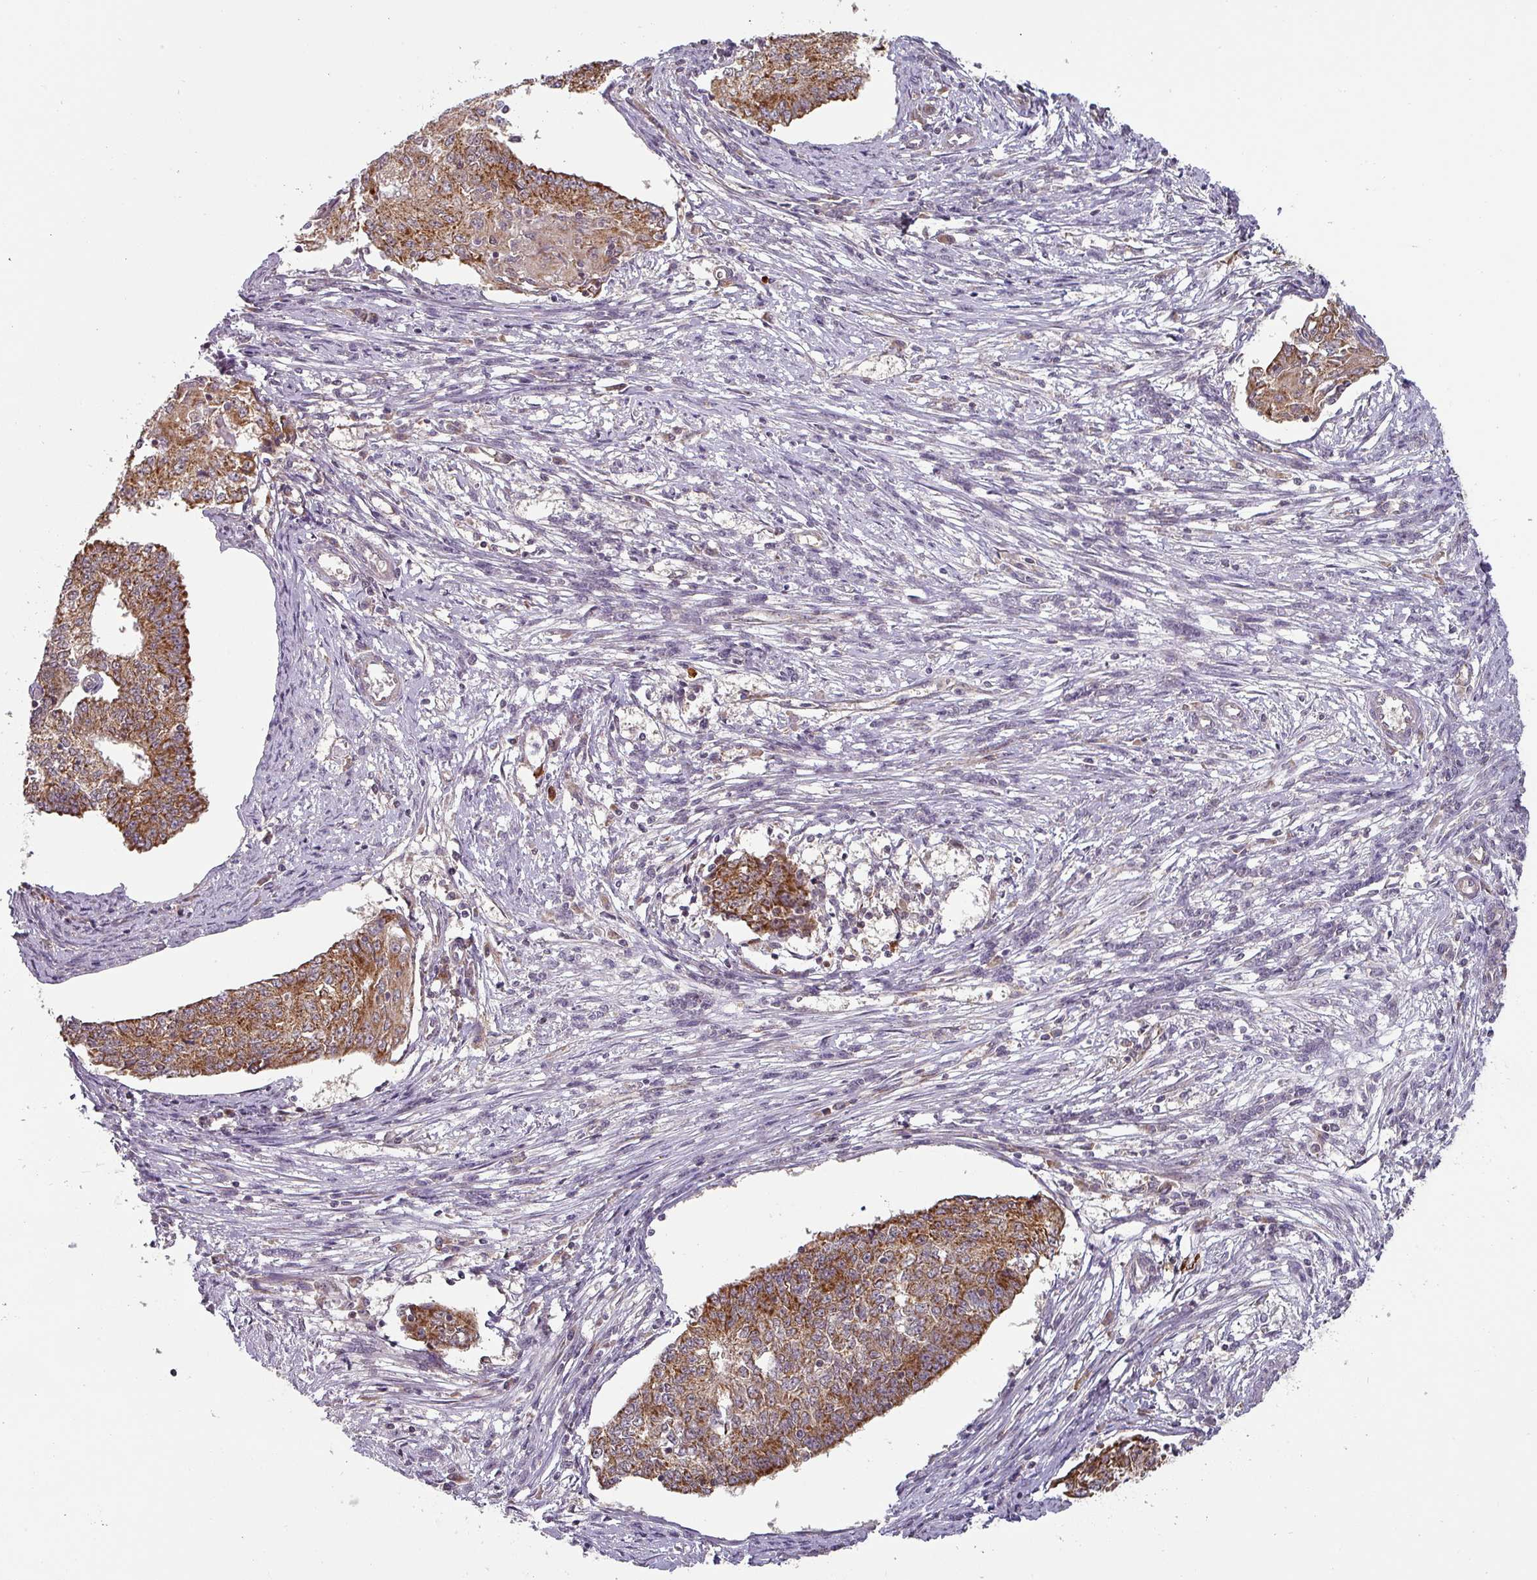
{"staining": {"intensity": "strong", "quantity": ">75%", "location": "cytoplasmic/membranous"}, "tissue": "endometrial cancer", "cell_type": "Tumor cells", "image_type": "cancer", "snomed": [{"axis": "morphology", "description": "Adenocarcinoma, NOS"}, {"axis": "topography", "description": "Endometrium"}], "caption": "Immunohistochemical staining of human endometrial adenocarcinoma demonstrates high levels of strong cytoplasmic/membranous expression in approximately >75% of tumor cells.", "gene": "MRPS16", "patient": {"sex": "female", "age": 56}}